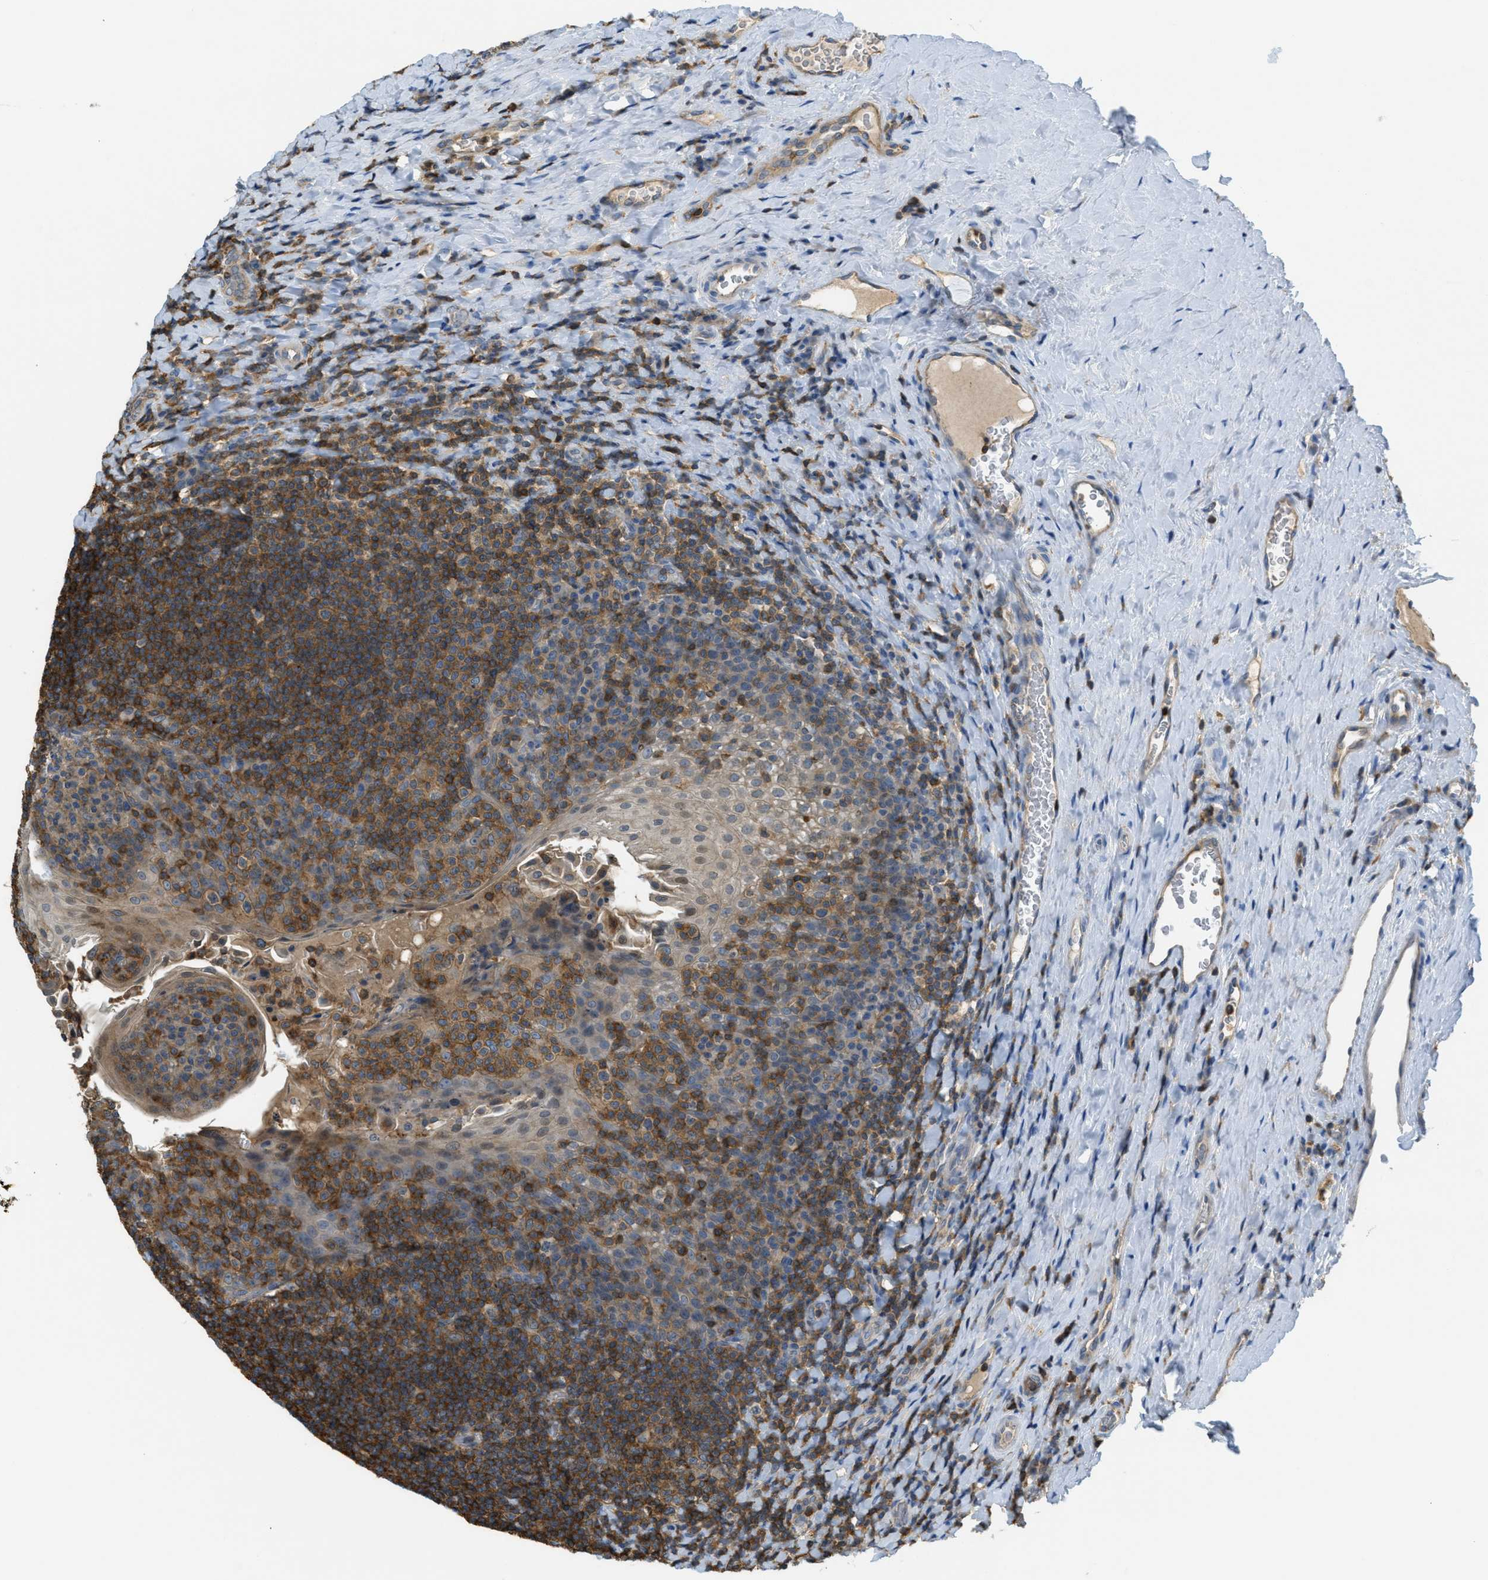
{"staining": {"intensity": "moderate", "quantity": ">75%", "location": "cytoplasmic/membranous"}, "tissue": "tonsil", "cell_type": "Germinal center cells", "image_type": "normal", "snomed": [{"axis": "morphology", "description": "Normal tissue, NOS"}, {"axis": "topography", "description": "Tonsil"}], "caption": "Immunohistochemistry staining of unremarkable tonsil, which shows medium levels of moderate cytoplasmic/membranous staining in approximately >75% of germinal center cells indicating moderate cytoplasmic/membranous protein staining. The staining was performed using DAB (3,3'-diaminobenzidine) (brown) for protein detection and nuclei were counterstained in hematoxylin (blue).", "gene": "GRIK2", "patient": {"sex": "male", "age": 17}}